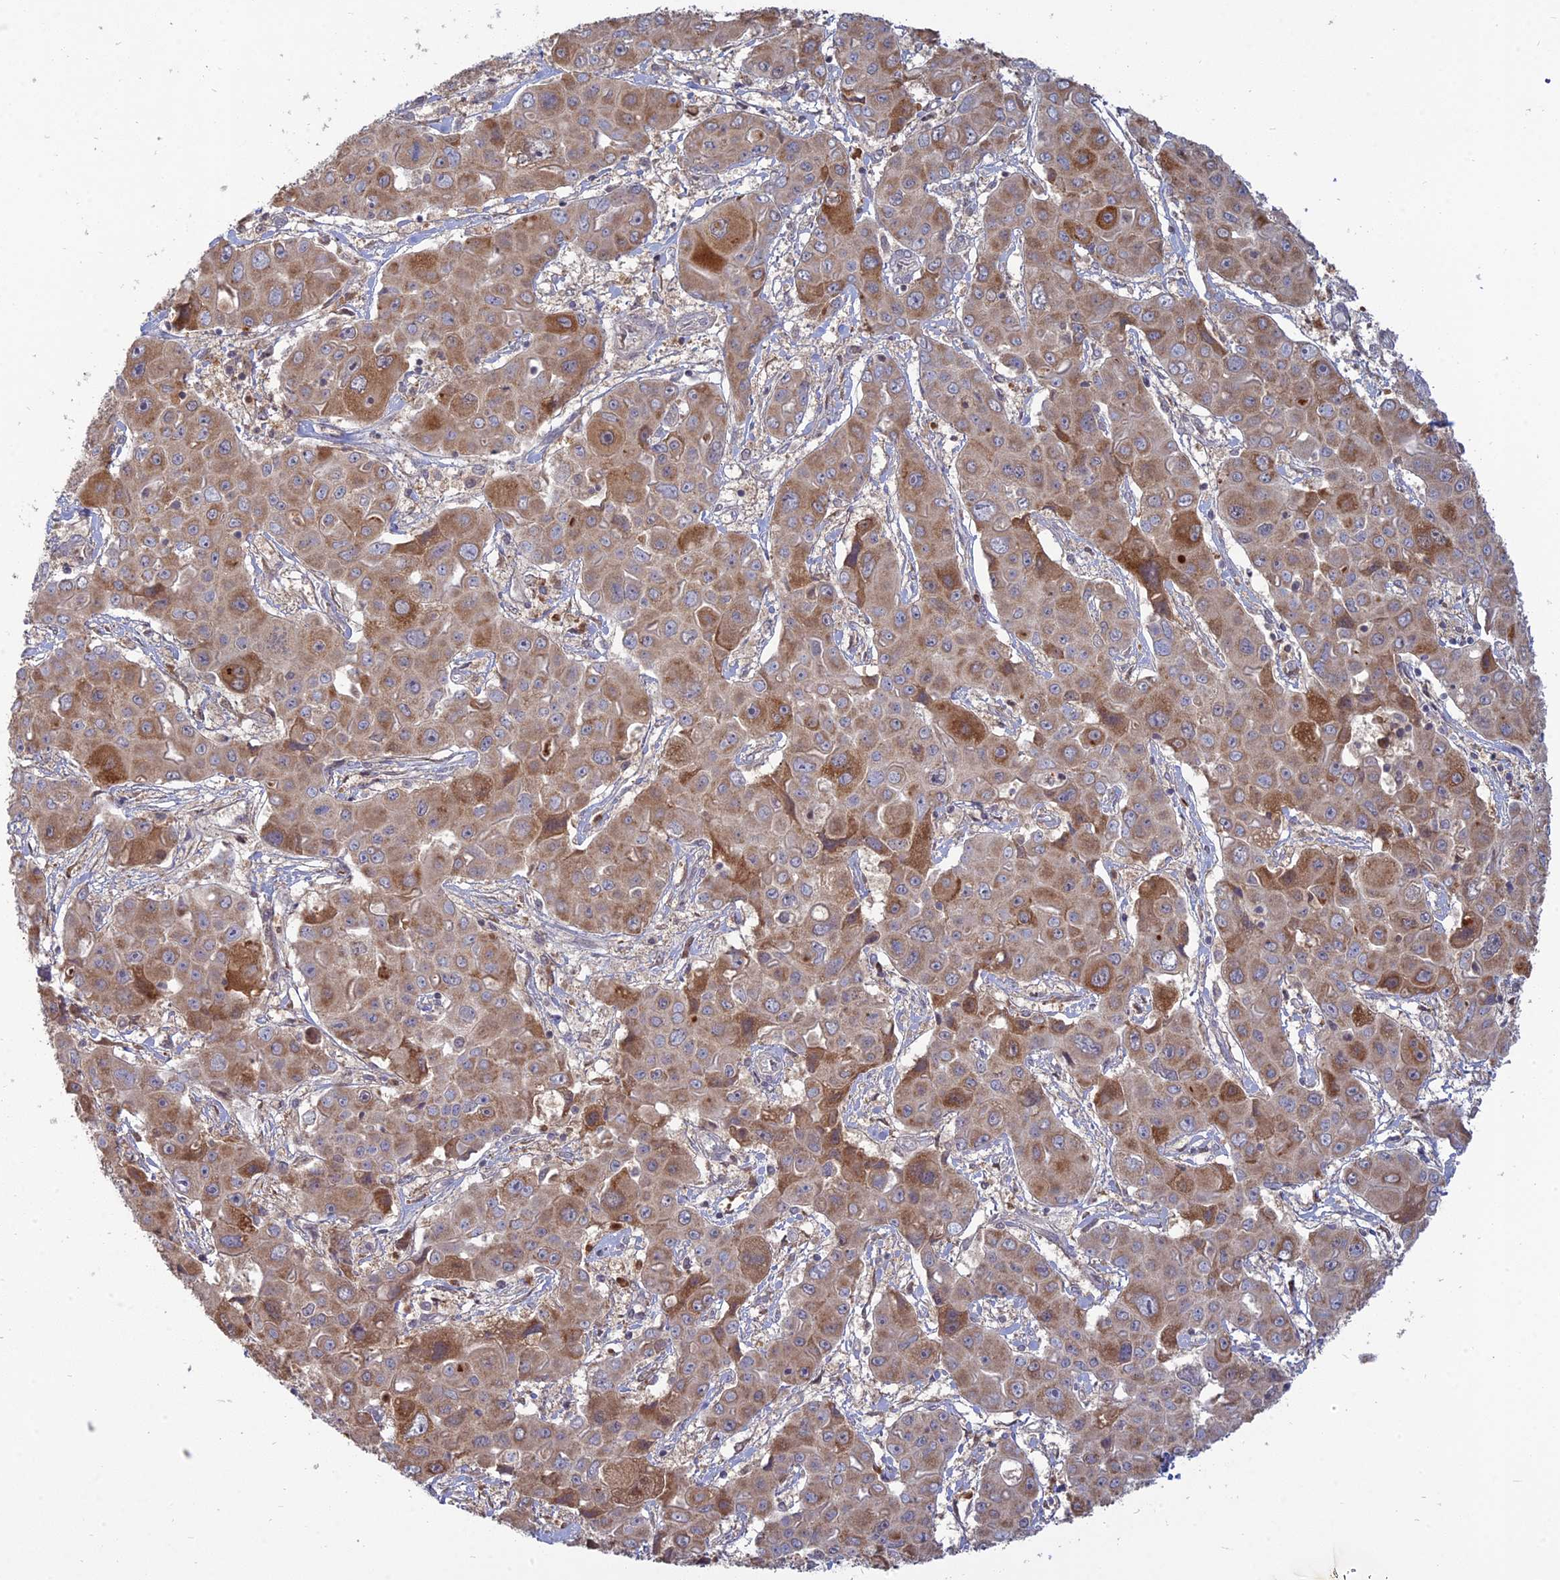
{"staining": {"intensity": "moderate", "quantity": ">75%", "location": "cytoplasmic/membranous"}, "tissue": "liver cancer", "cell_type": "Tumor cells", "image_type": "cancer", "snomed": [{"axis": "morphology", "description": "Cholangiocarcinoma"}, {"axis": "topography", "description": "Liver"}], "caption": "The histopathology image exhibits a brown stain indicating the presence of a protein in the cytoplasmic/membranous of tumor cells in liver cholangiocarcinoma. (DAB IHC with brightfield microscopy, high magnification).", "gene": "TMEM208", "patient": {"sex": "male", "age": 67}}